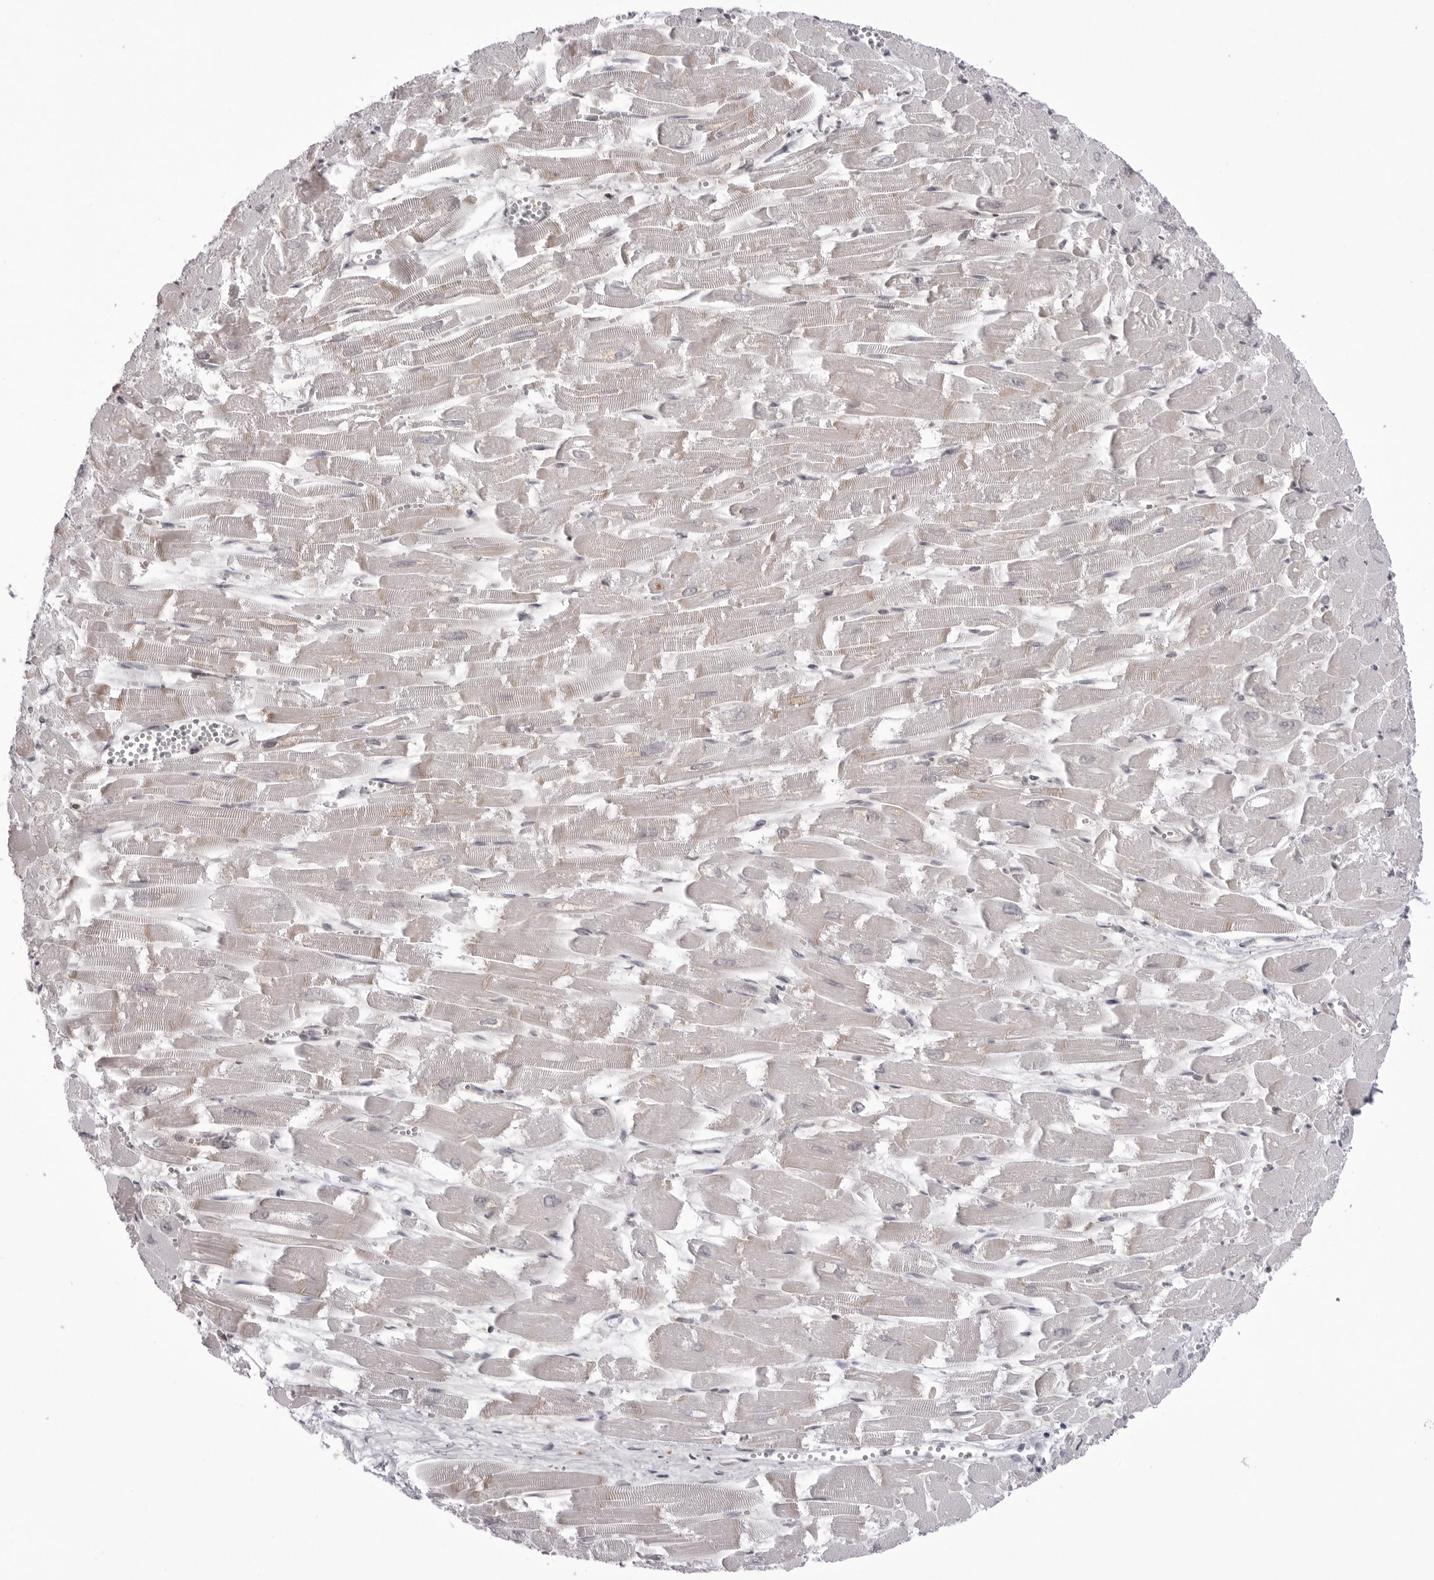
{"staining": {"intensity": "moderate", "quantity": "<25%", "location": "cytoplasmic/membranous"}, "tissue": "heart muscle", "cell_type": "Cardiomyocytes", "image_type": "normal", "snomed": [{"axis": "morphology", "description": "Normal tissue, NOS"}, {"axis": "topography", "description": "Heart"}], "caption": "A micrograph of human heart muscle stained for a protein exhibits moderate cytoplasmic/membranous brown staining in cardiomyocytes.", "gene": "PTK2B", "patient": {"sex": "male", "age": 54}}